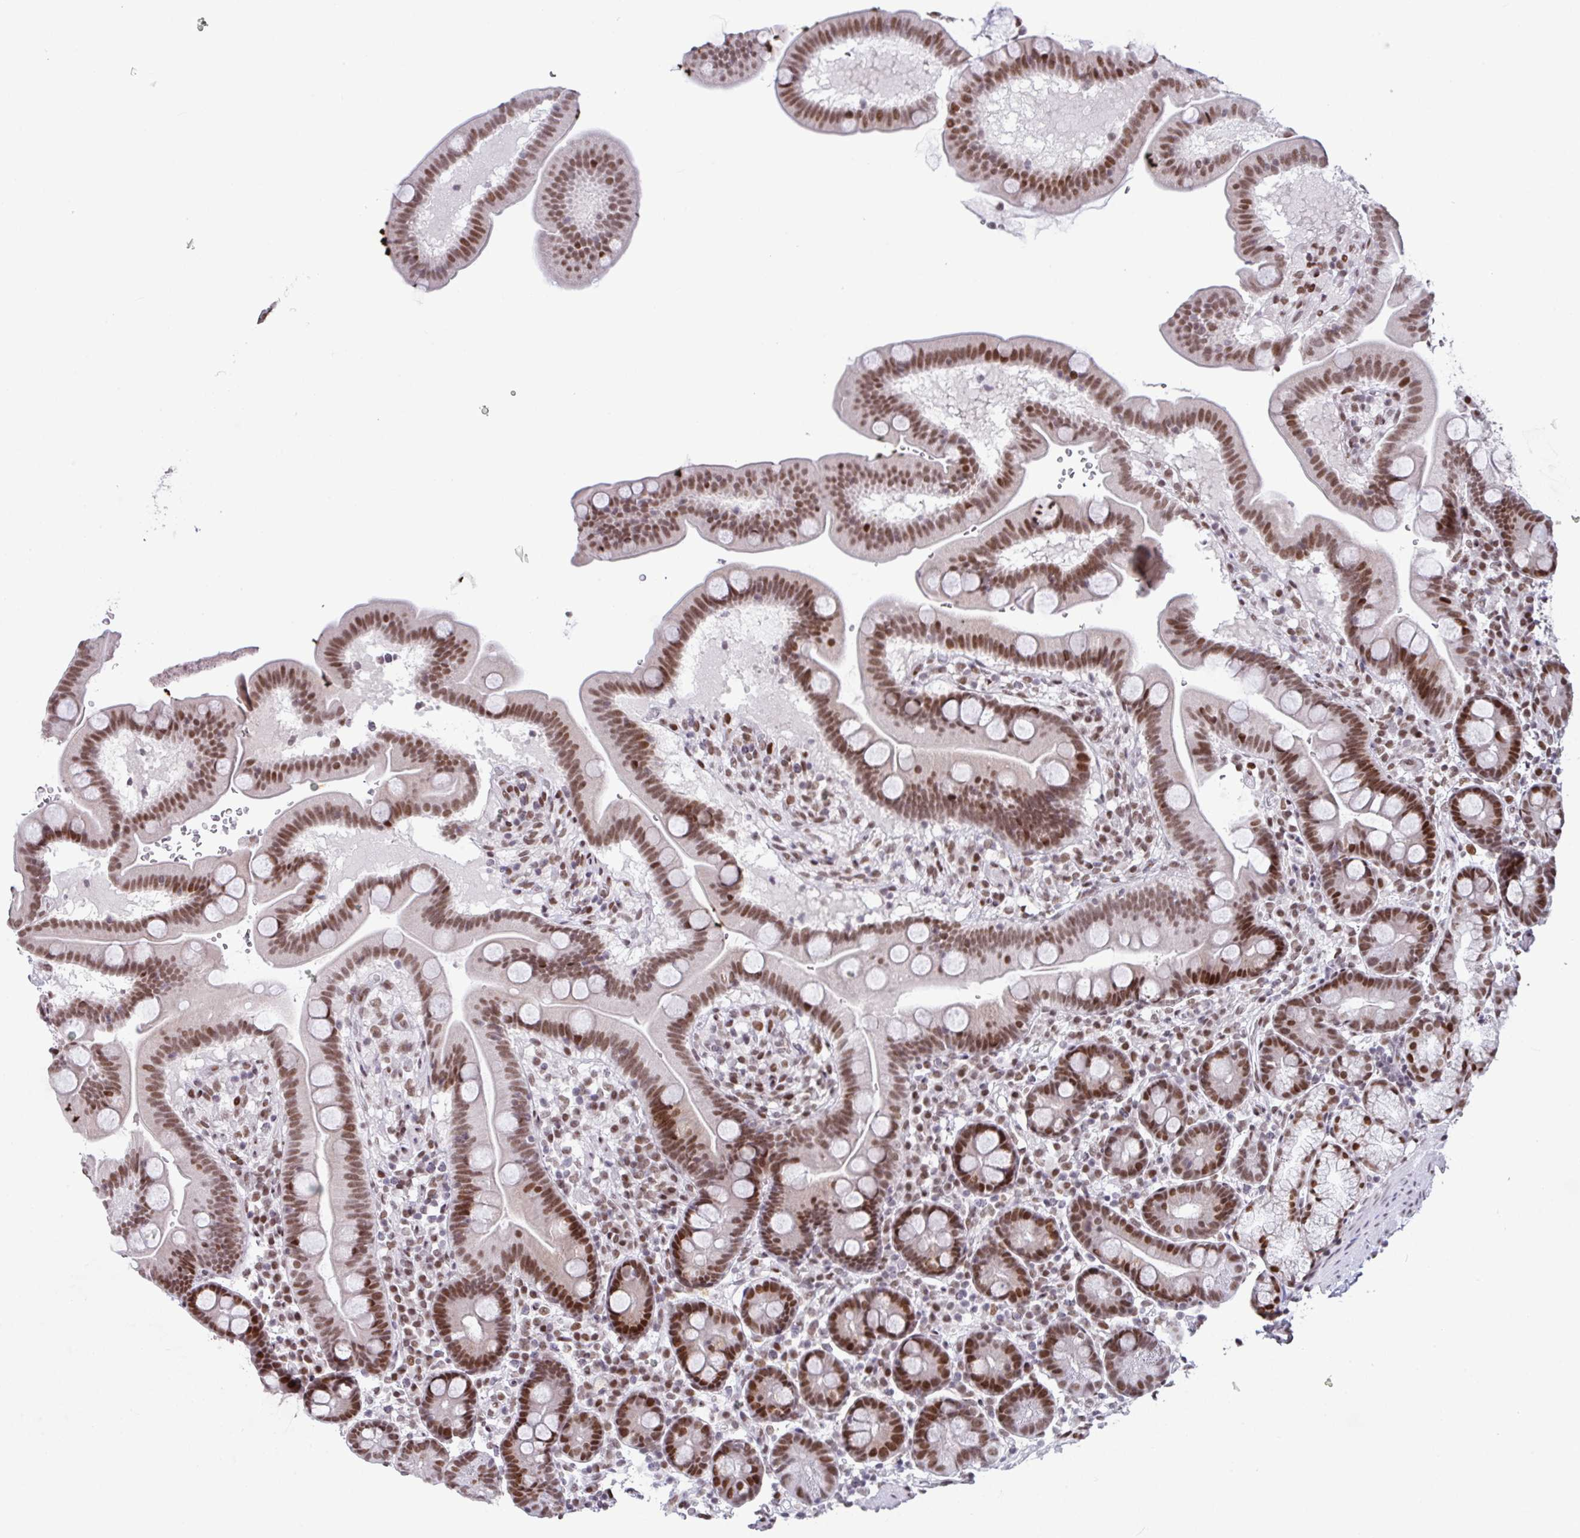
{"staining": {"intensity": "strong", "quantity": ">75%", "location": "nuclear"}, "tissue": "duodenum", "cell_type": "Glandular cells", "image_type": "normal", "snomed": [{"axis": "morphology", "description": "Normal tissue, NOS"}, {"axis": "topography", "description": "Duodenum"}], "caption": "Strong nuclear protein positivity is seen in about >75% of glandular cells in duodenum. (Brightfield microscopy of DAB IHC at high magnification).", "gene": "CLP1", "patient": {"sex": "male", "age": 59}}